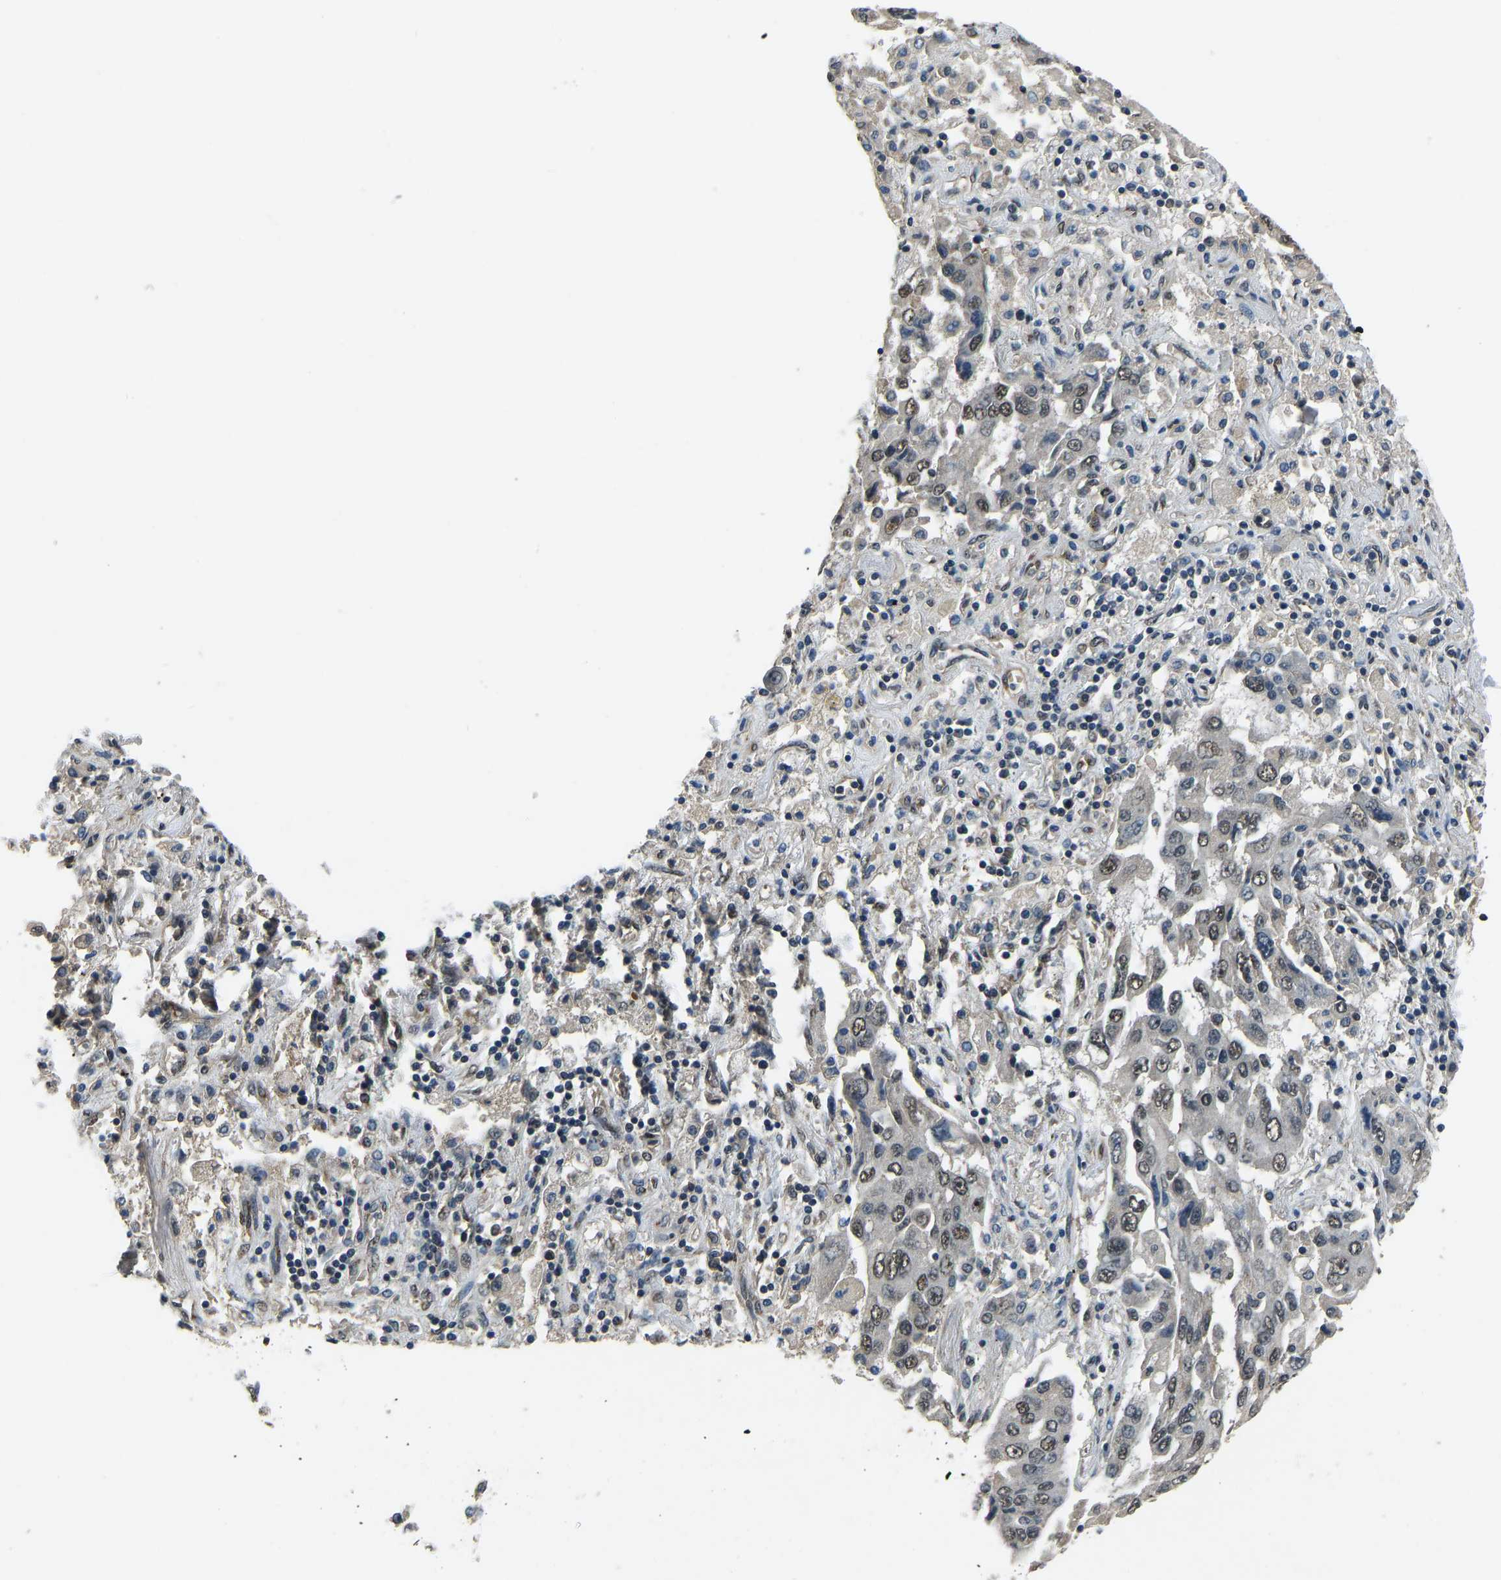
{"staining": {"intensity": "weak", "quantity": ">75%", "location": "nuclear"}, "tissue": "lung cancer", "cell_type": "Tumor cells", "image_type": "cancer", "snomed": [{"axis": "morphology", "description": "Adenocarcinoma, NOS"}, {"axis": "topography", "description": "Lung"}], "caption": "Tumor cells show low levels of weak nuclear staining in approximately >75% of cells in lung adenocarcinoma.", "gene": "TOX4", "patient": {"sex": "female", "age": 65}}